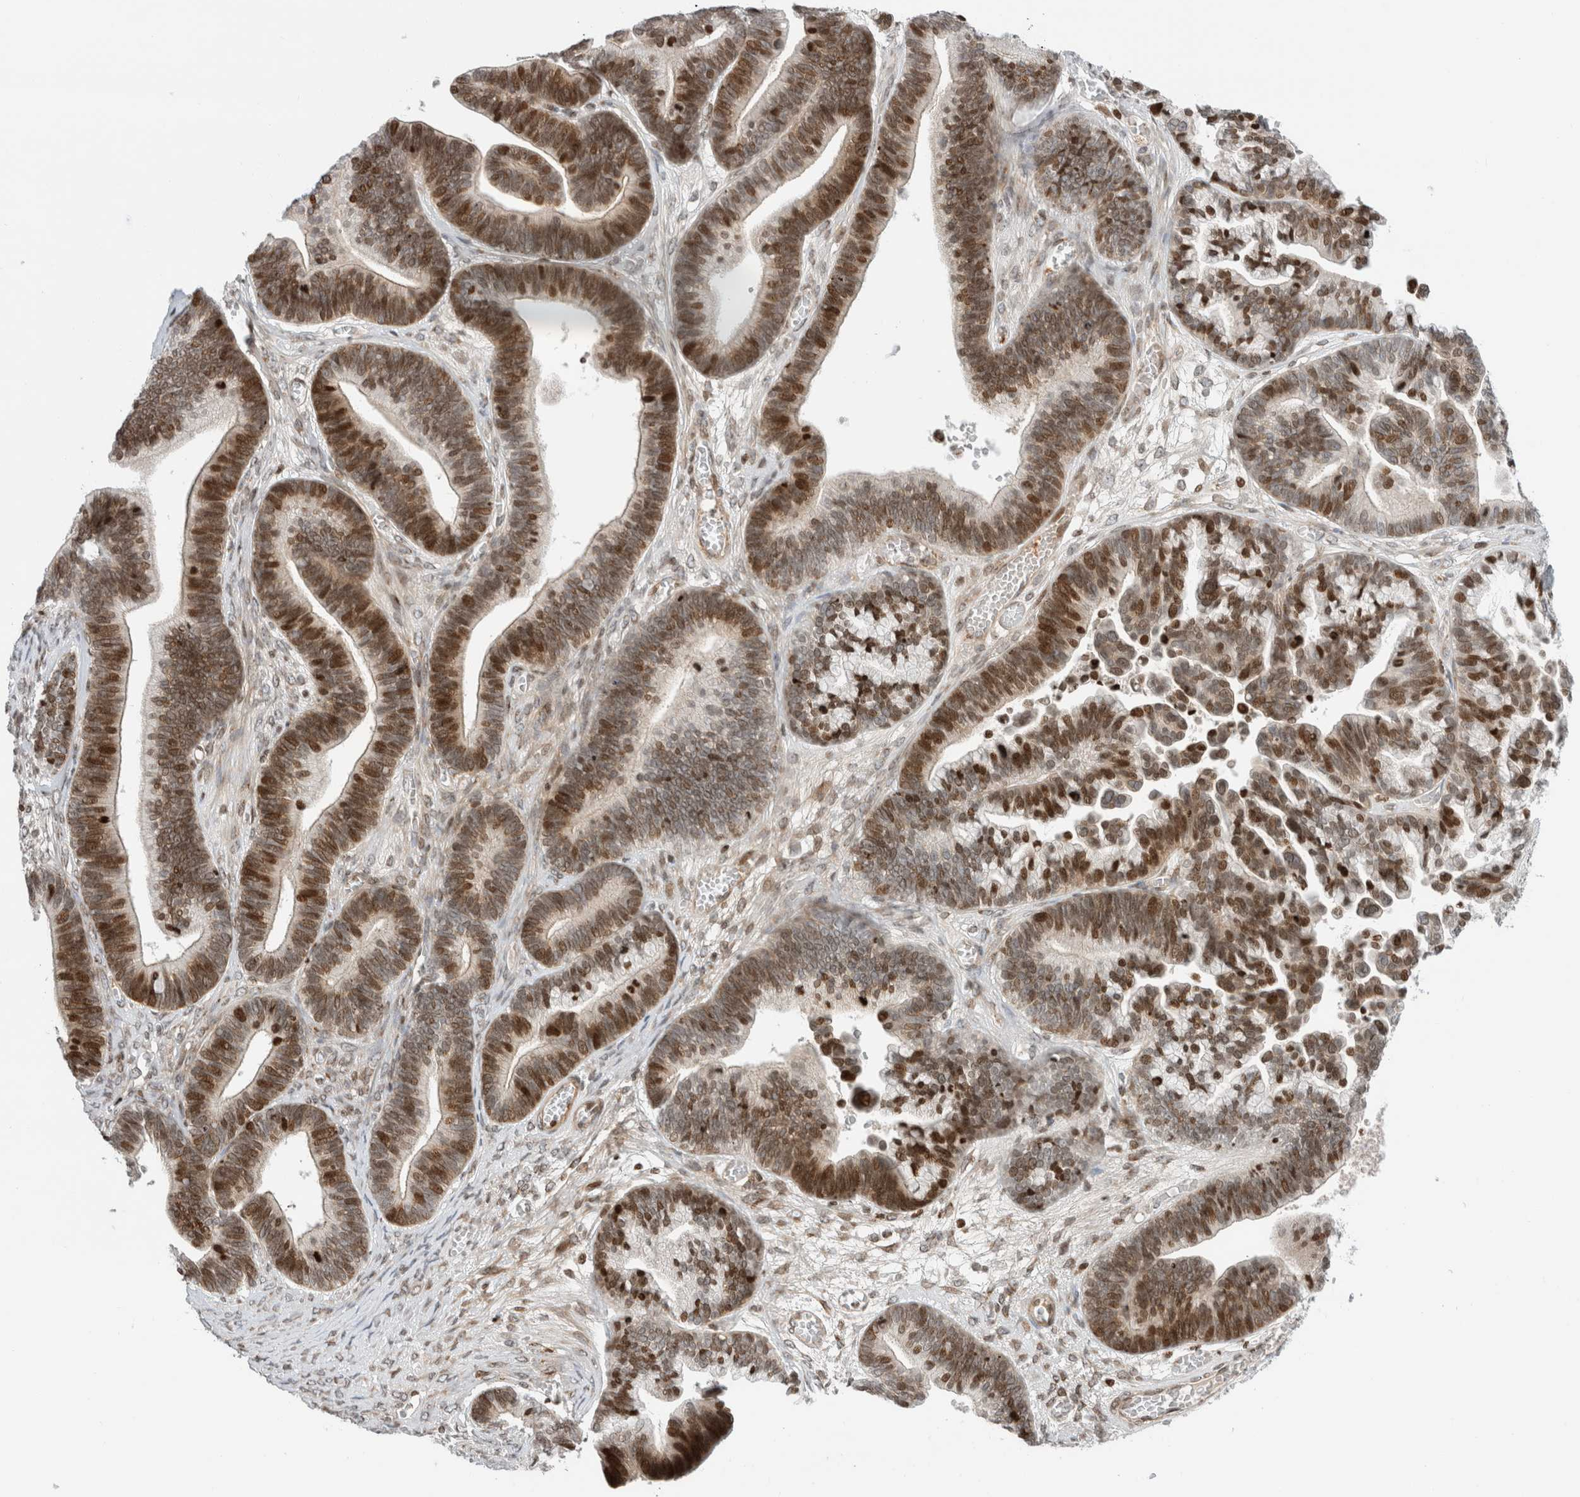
{"staining": {"intensity": "strong", "quantity": ">75%", "location": "nuclear"}, "tissue": "ovarian cancer", "cell_type": "Tumor cells", "image_type": "cancer", "snomed": [{"axis": "morphology", "description": "Cystadenocarcinoma, serous, NOS"}, {"axis": "topography", "description": "Ovary"}], "caption": "The histopathology image exhibits immunohistochemical staining of ovarian cancer (serous cystadenocarcinoma). There is strong nuclear expression is present in approximately >75% of tumor cells.", "gene": "GINS4", "patient": {"sex": "female", "age": 56}}